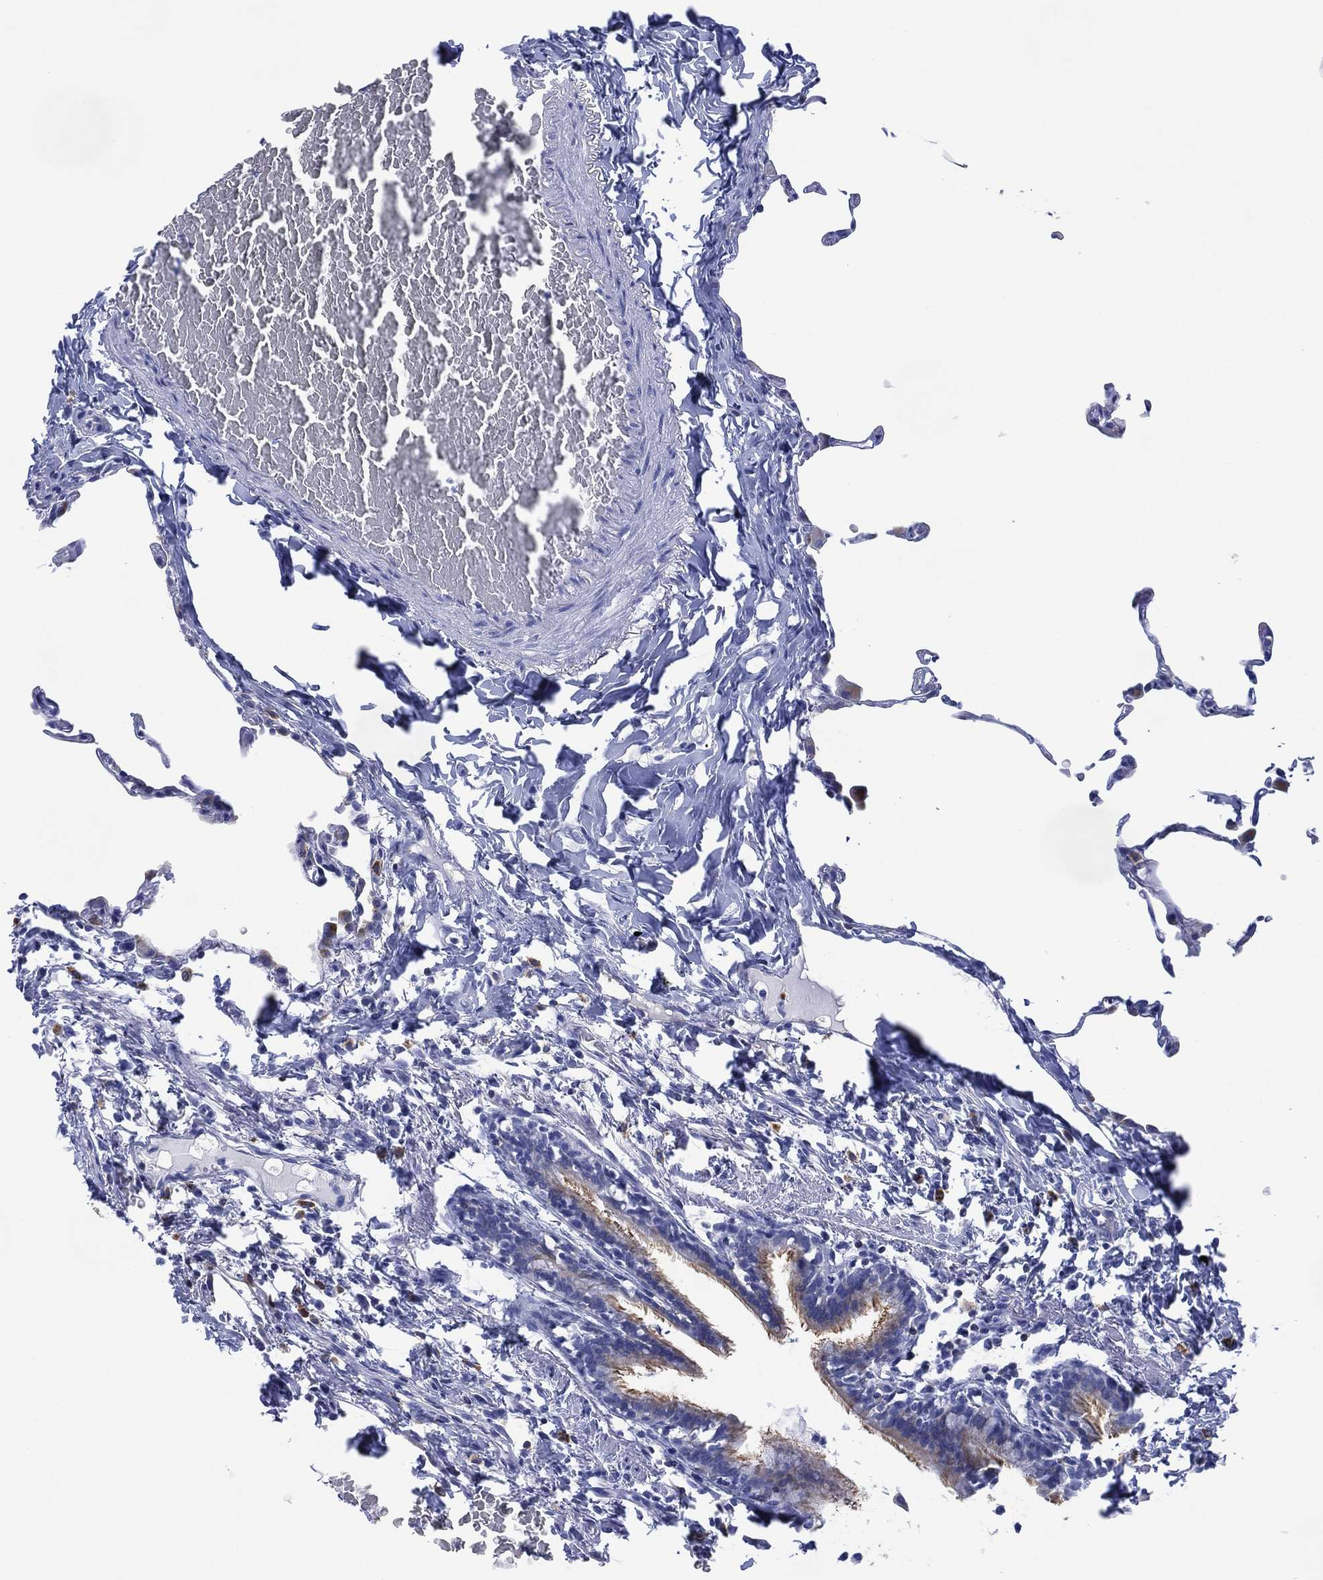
{"staining": {"intensity": "moderate", "quantity": "<25%", "location": "cytoplasmic/membranous"}, "tissue": "lung", "cell_type": "Alveolar cells", "image_type": "normal", "snomed": [{"axis": "morphology", "description": "Normal tissue, NOS"}, {"axis": "topography", "description": "Lung"}], "caption": "The immunohistochemical stain highlights moderate cytoplasmic/membranous expression in alveolar cells of normal lung.", "gene": "DPP4", "patient": {"sex": "female", "age": 57}}